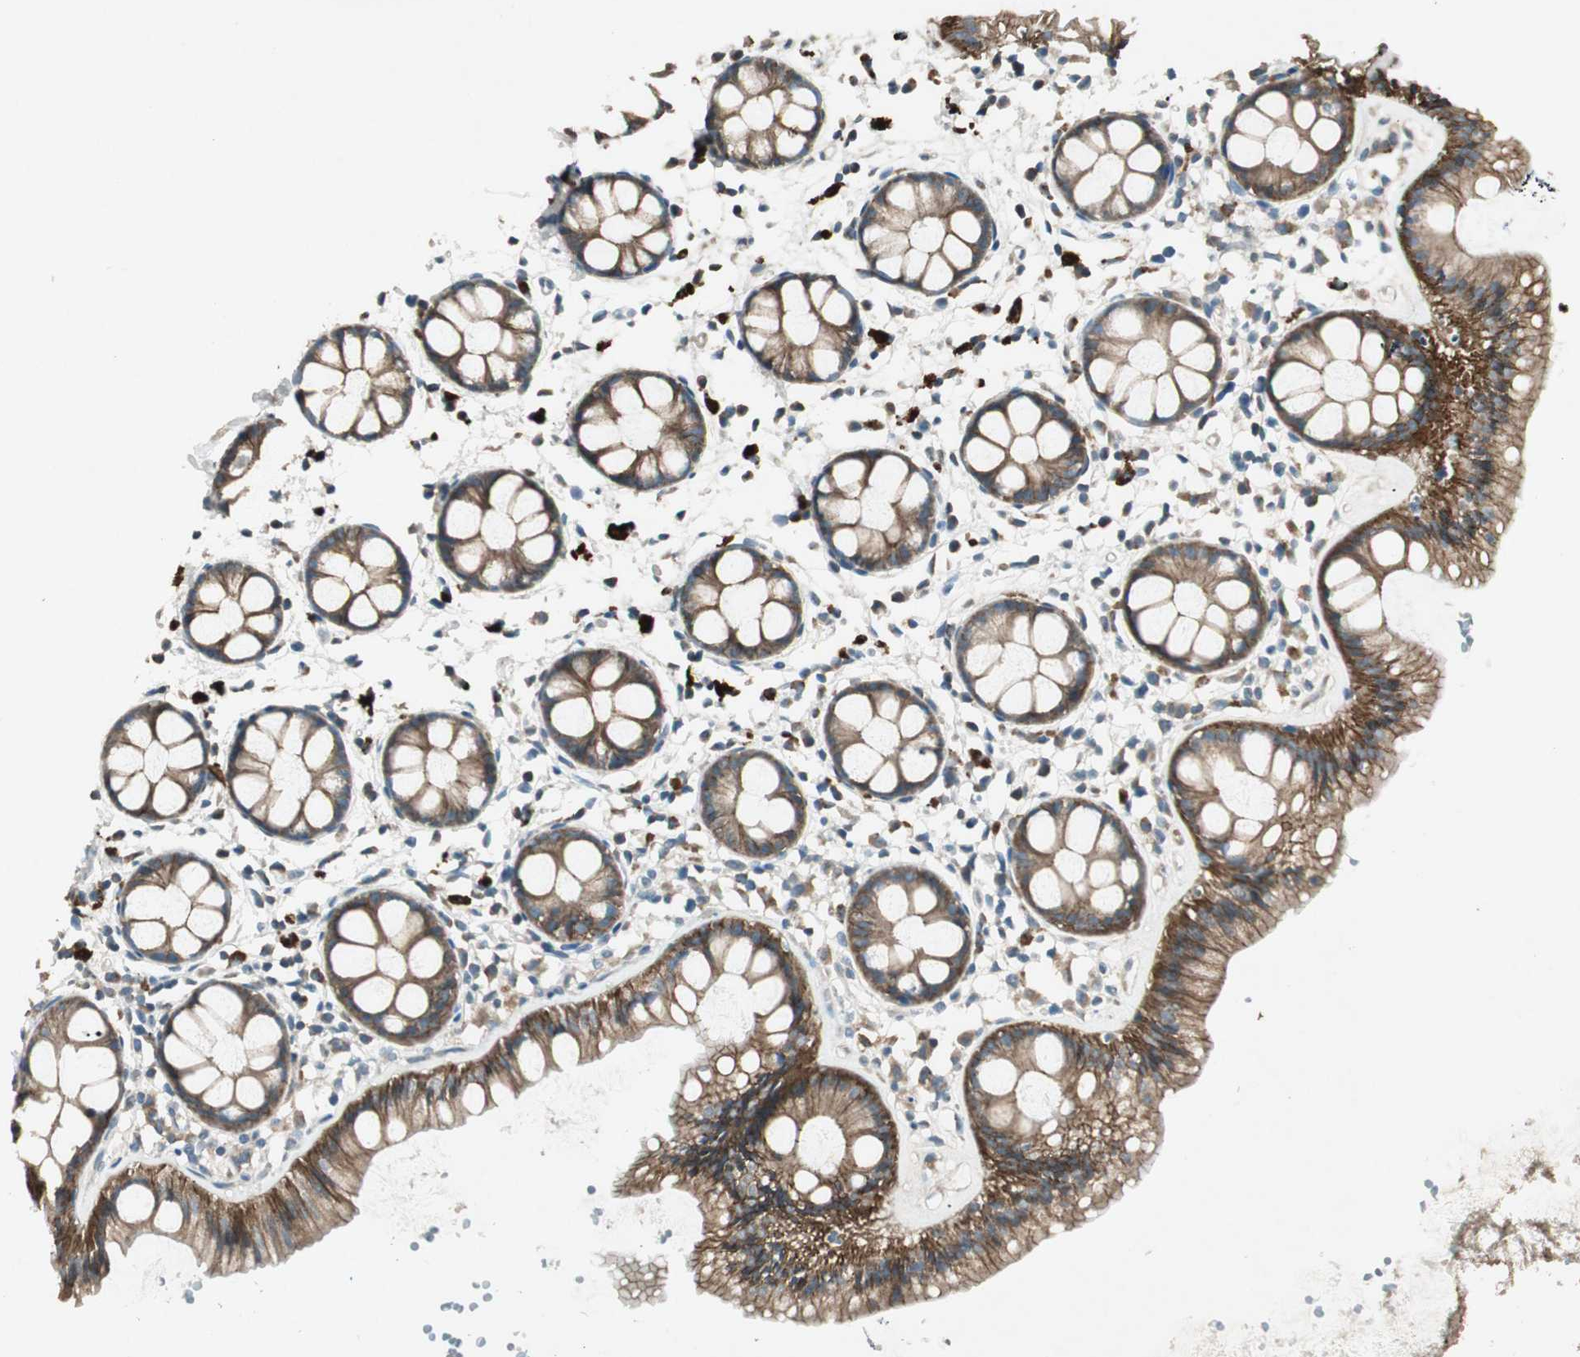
{"staining": {"intensity": "moderate", "quantity": ">75%", "location": "cytoplasmic/membranous"}, "tissue": "rectum", "cell_type": "Glandular cells", "image_type": "normal", "snomed": [{"axis": "morphology", "description": "Normal tissue, NOS"}, {"axis": "topography", "description": "Rectum"}], "caption": "Immunohistochemical staining of normal human rectum shows >75% levels of moderate cytoplasmic/membranous protein staining in approximately >75% of glandular cells.", "gene": "NKAIN1", "patient": {"sex": "female", "age": 66}}